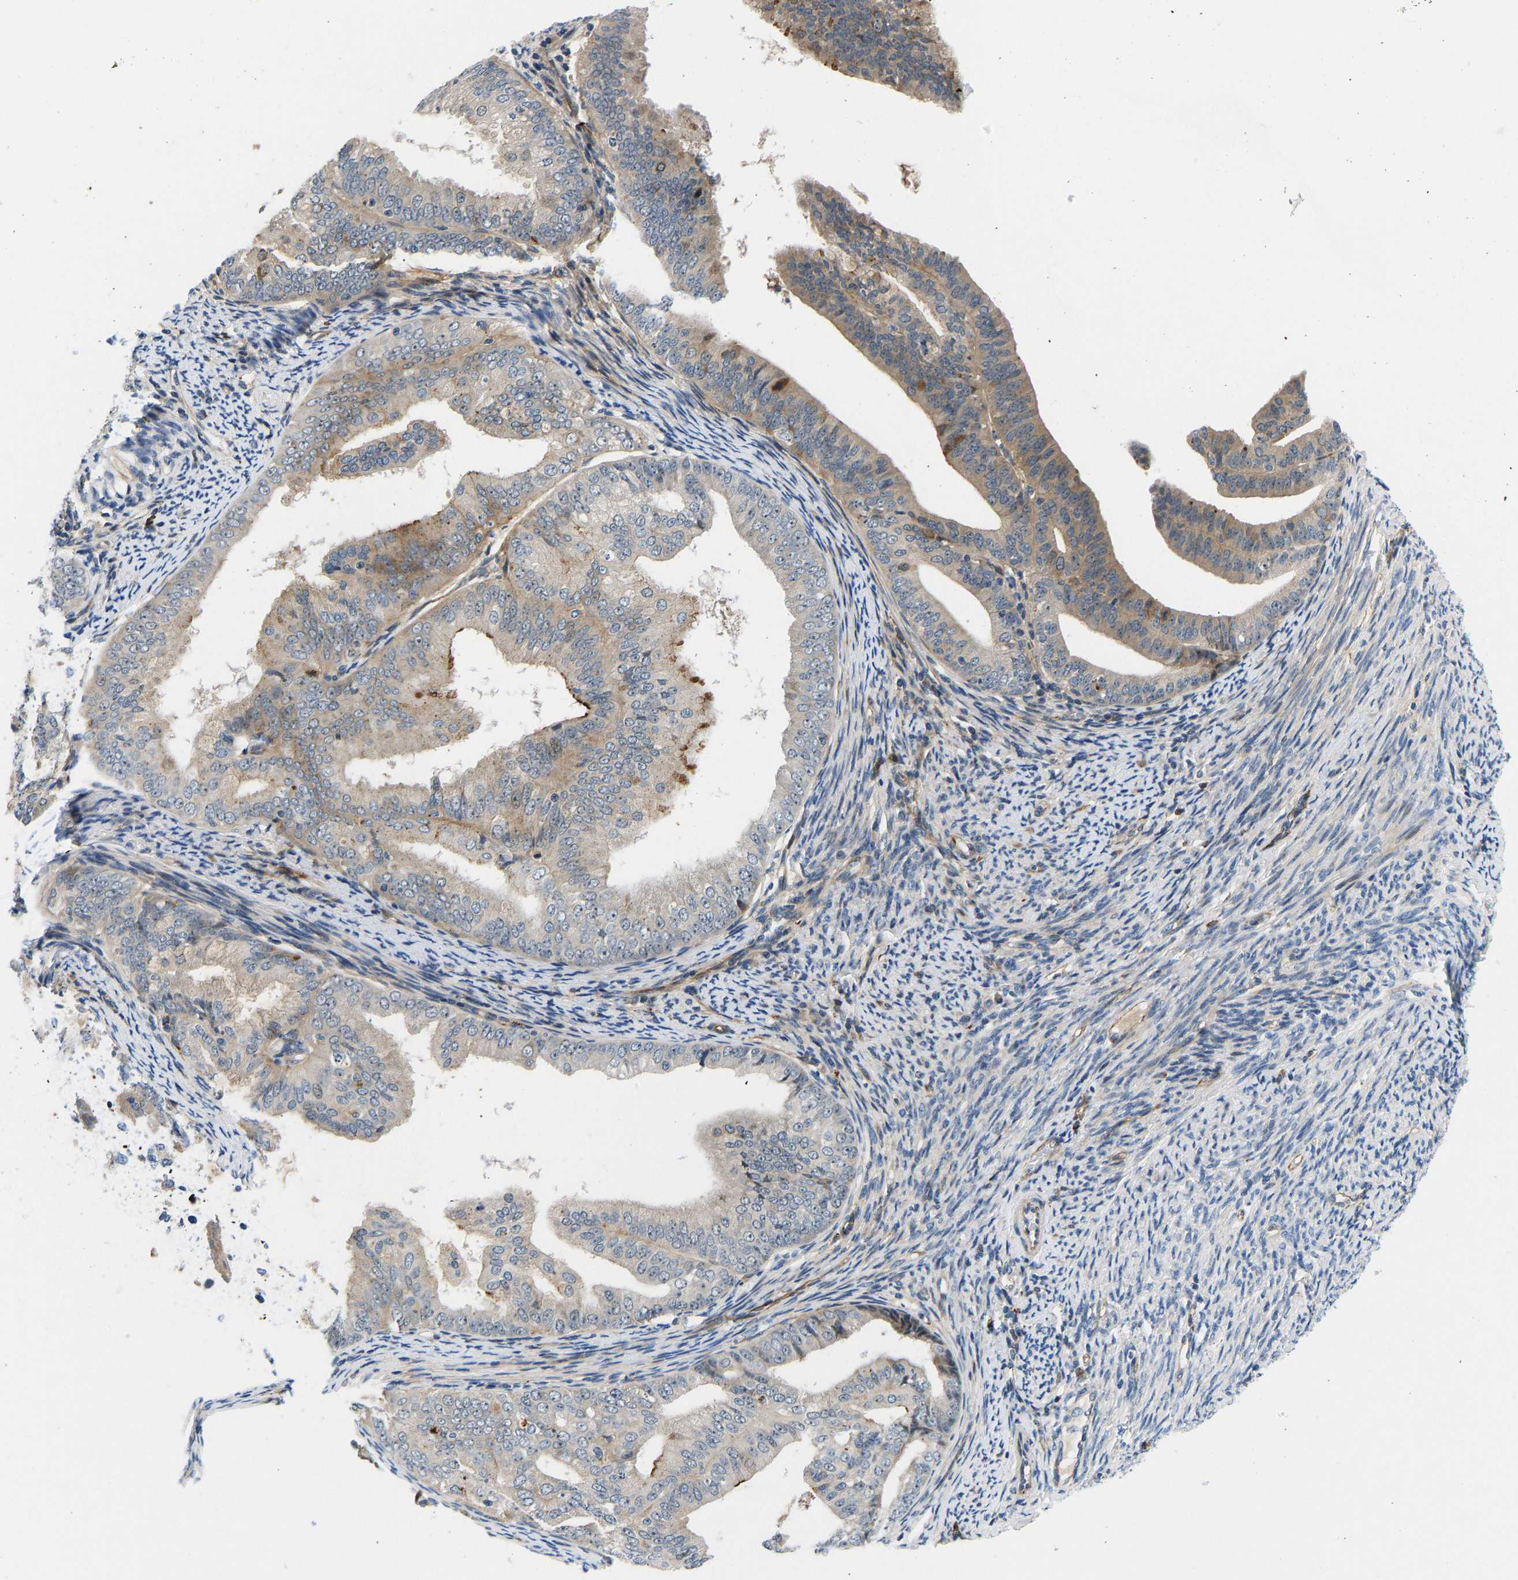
{"staining": {"intensity": "weak", "quantity": "<25%", "location": "cytoplasmic/membranous"}, "tissue": "endometrial cancer", "cell_type": "Tumor cells", "image_type": "cancer", "snomed": [{"axis": "morphology", "description": "Adenocarcinoma, NOS"}, {"axis": "topography", "description": "Endometrium"}], "caption": "Immunohistochemistry (IHC) image of neoplastic tissue: human endometrial adenocarcinoma stained with DAB (3,3'-diaminobenzidine) displays no significant protein expression in tumor cells. (Stains: DAB (3,3'-diaminobenzidine) IHC with hematoxylin counter stain, Microscopy: brightfield microscopy at high magnification).", "gene": "RESF1", "patient": {"sex": "female", "age": 63}}